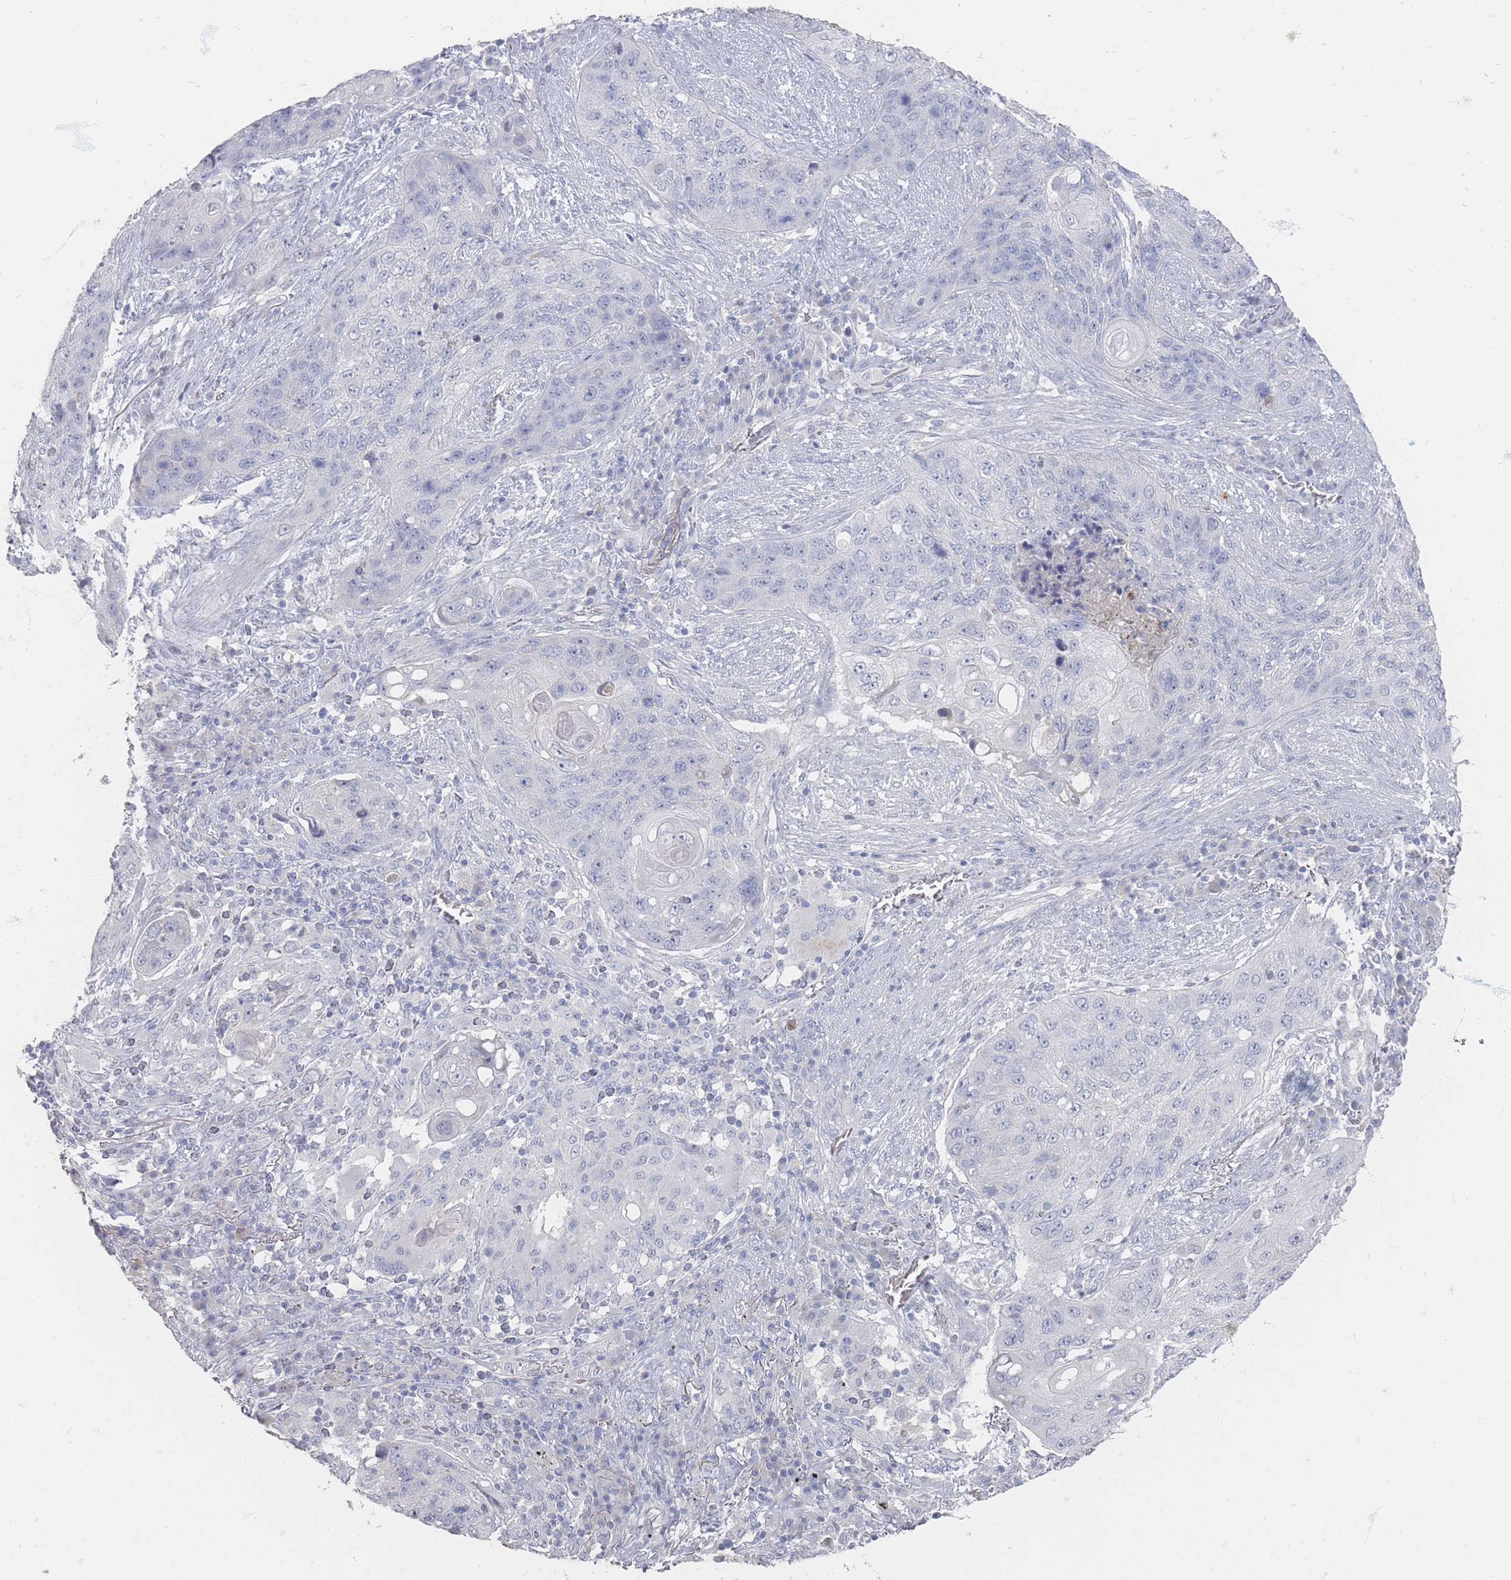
{"staining": {"intensity": "negative", "quantity": "none", "location": "none"}, "tissue": "lung cancer", "cell_type": "Tumor cells", "image_type": "cancer", "snomed": [{"axis": "morphology", "description": "Squamous cell carcinoma, NOS"}, {"axis": "topography", "description": "Lung"}], "caption": "High power microscopy micrograph of an IHC photomicrograph of squamous cell carcinoma (lung), revealing no significant positivity in tumor cells.", "gene": "HELZ2", "patient": {"sex": "female", "age": 63}}